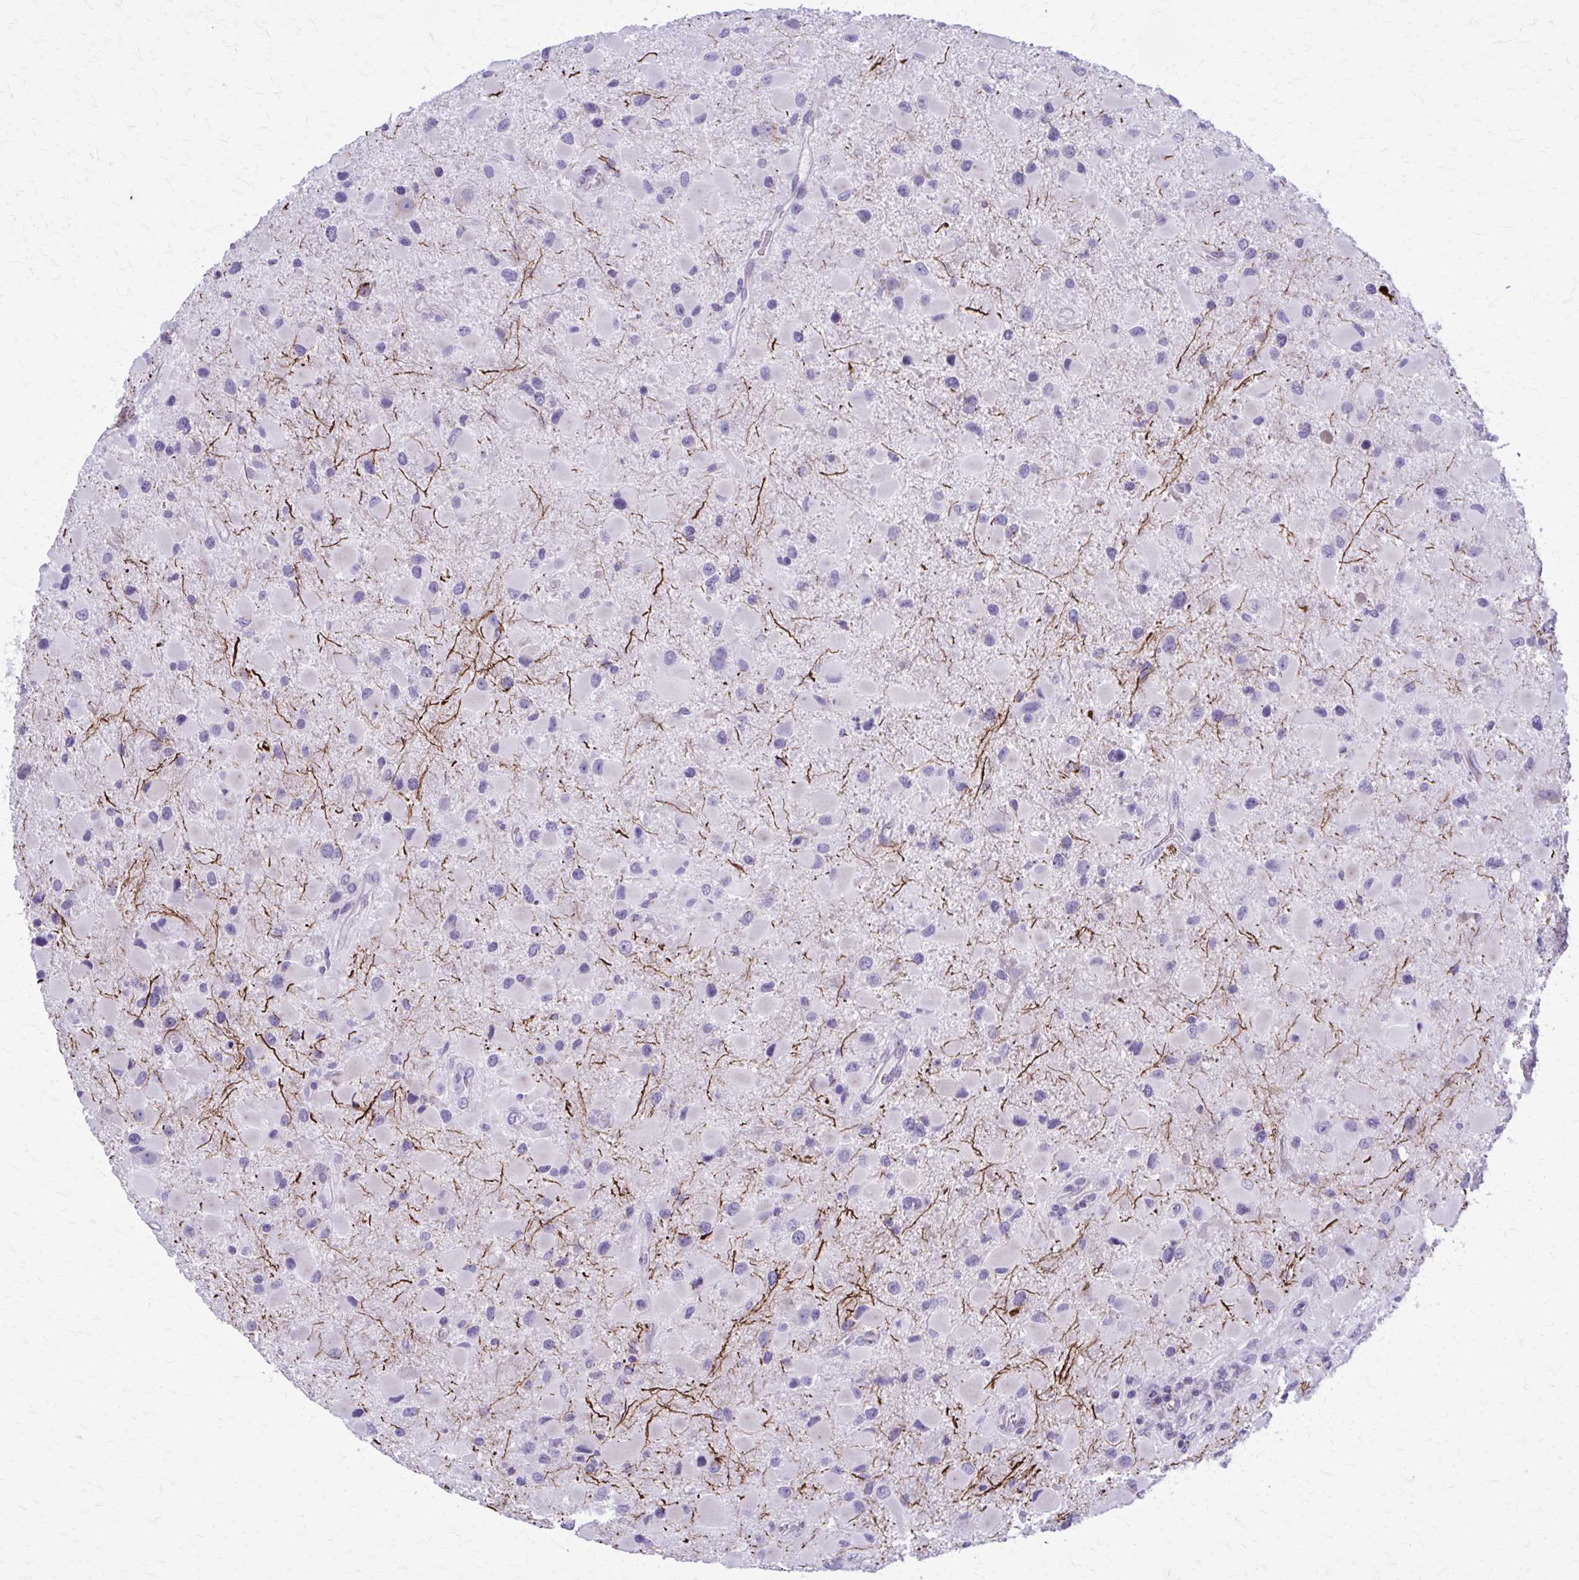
{"staining": {"intensity": "negative", "quantity": "none", "location": "none"}, "tissue": "glioma", "cell_type": "Tumor cells", "image_type": "cancer", "snomed": [{"axis": "morphology", "description": "Glioma, malignant, Low grade"}, {"axis": "topography", "description": "Brain"}], "caption": "This is an IHC histopathology image of glioma. There is no positivity in tumor cells.", "gene": "PEDS1", "patient": {"sex": "female", "age": 32}}